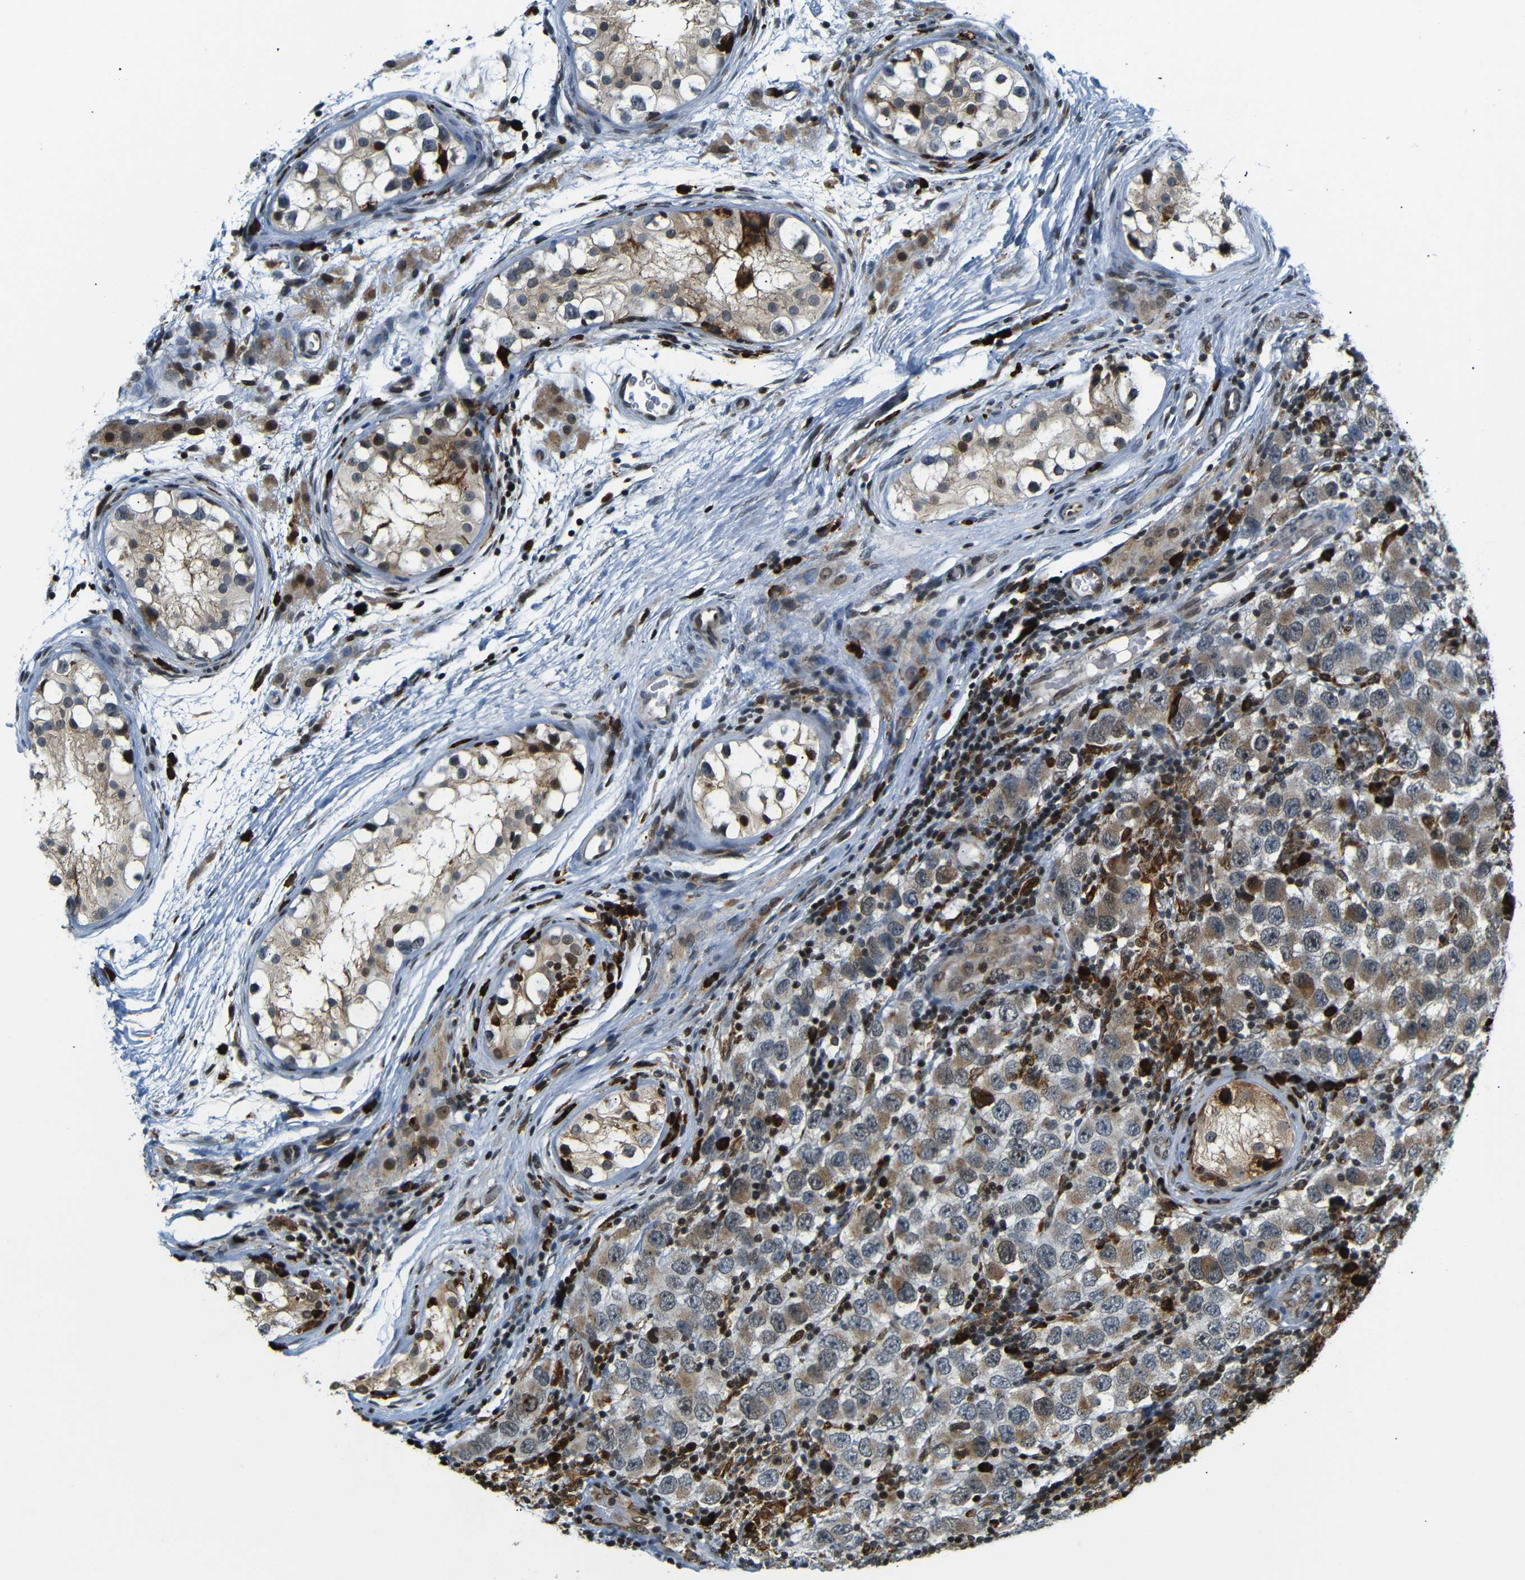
{"staining": {"intensity": "weak", "quantity": "25%-75%", "location": "cytoplasmic/membranous"}, "tissue": "testis cancer", "cell_type": "Tumor cells", "image_type": "cancer", "snomed": [{"axis": "morphology", "description": "Carcinoma, Embryonal, NOS"}, {"axis": "topography", "description": "Testis"}], "caption": "A histopathology image showing weak cytoplasmic/membranous expression in about 25%-75% of tumor cells in embryonal carcinoma (testis), as visualized by brown immunohistochemical staining.", "gene": "SPCS2", "patient": {"sex": "male", "age": 21}}